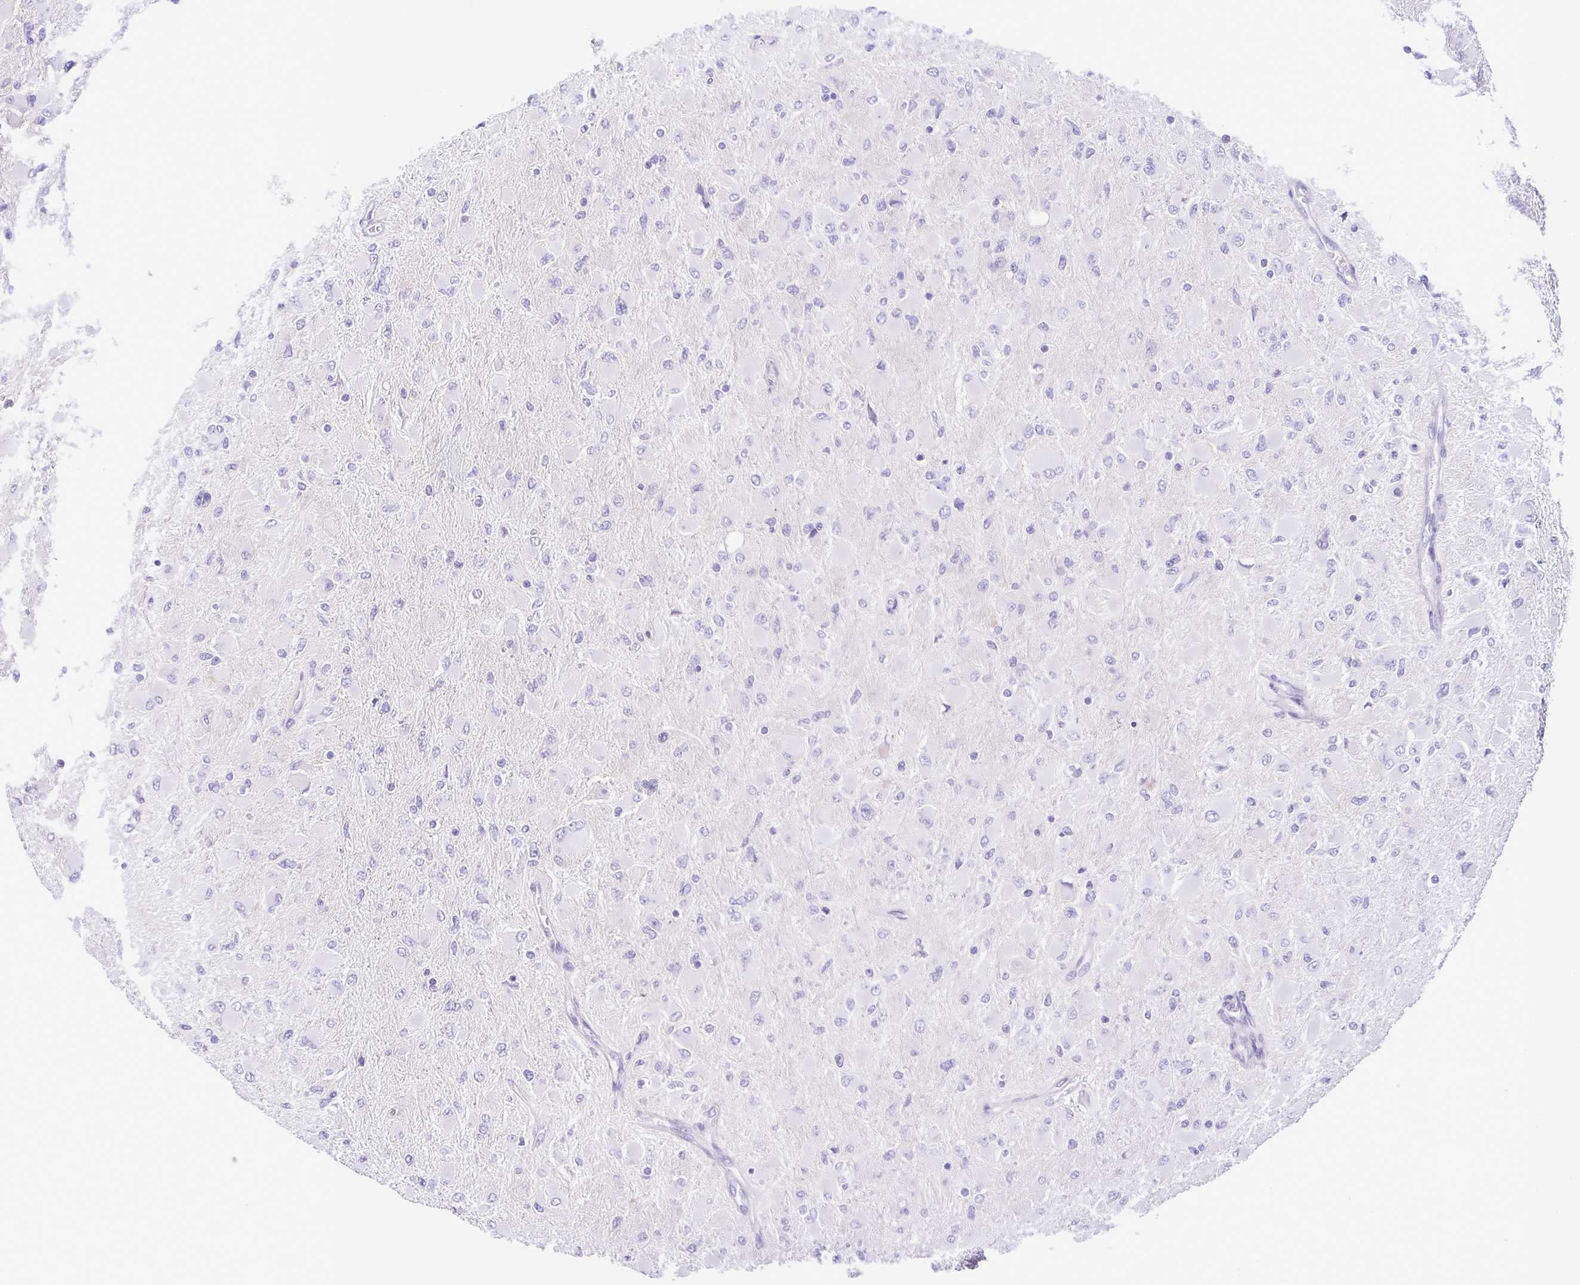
{"staining": {"intensity": "negative", "quantity": "none", "location": "none"}, "tissue": "glioma", "cell_type": "Tumor cells", "image_type": "cancer", "snomed": [{"axis": "morphology", "description": "Glioma, malignant, High grade"}, {"axis": "topography", "description": "Cerebral cortex"}], "caption": "The histopathology image displays no staining of tumor cells in glioma.", "gene": "GPR182", "patient": {"sex": "female", "age": 36}}